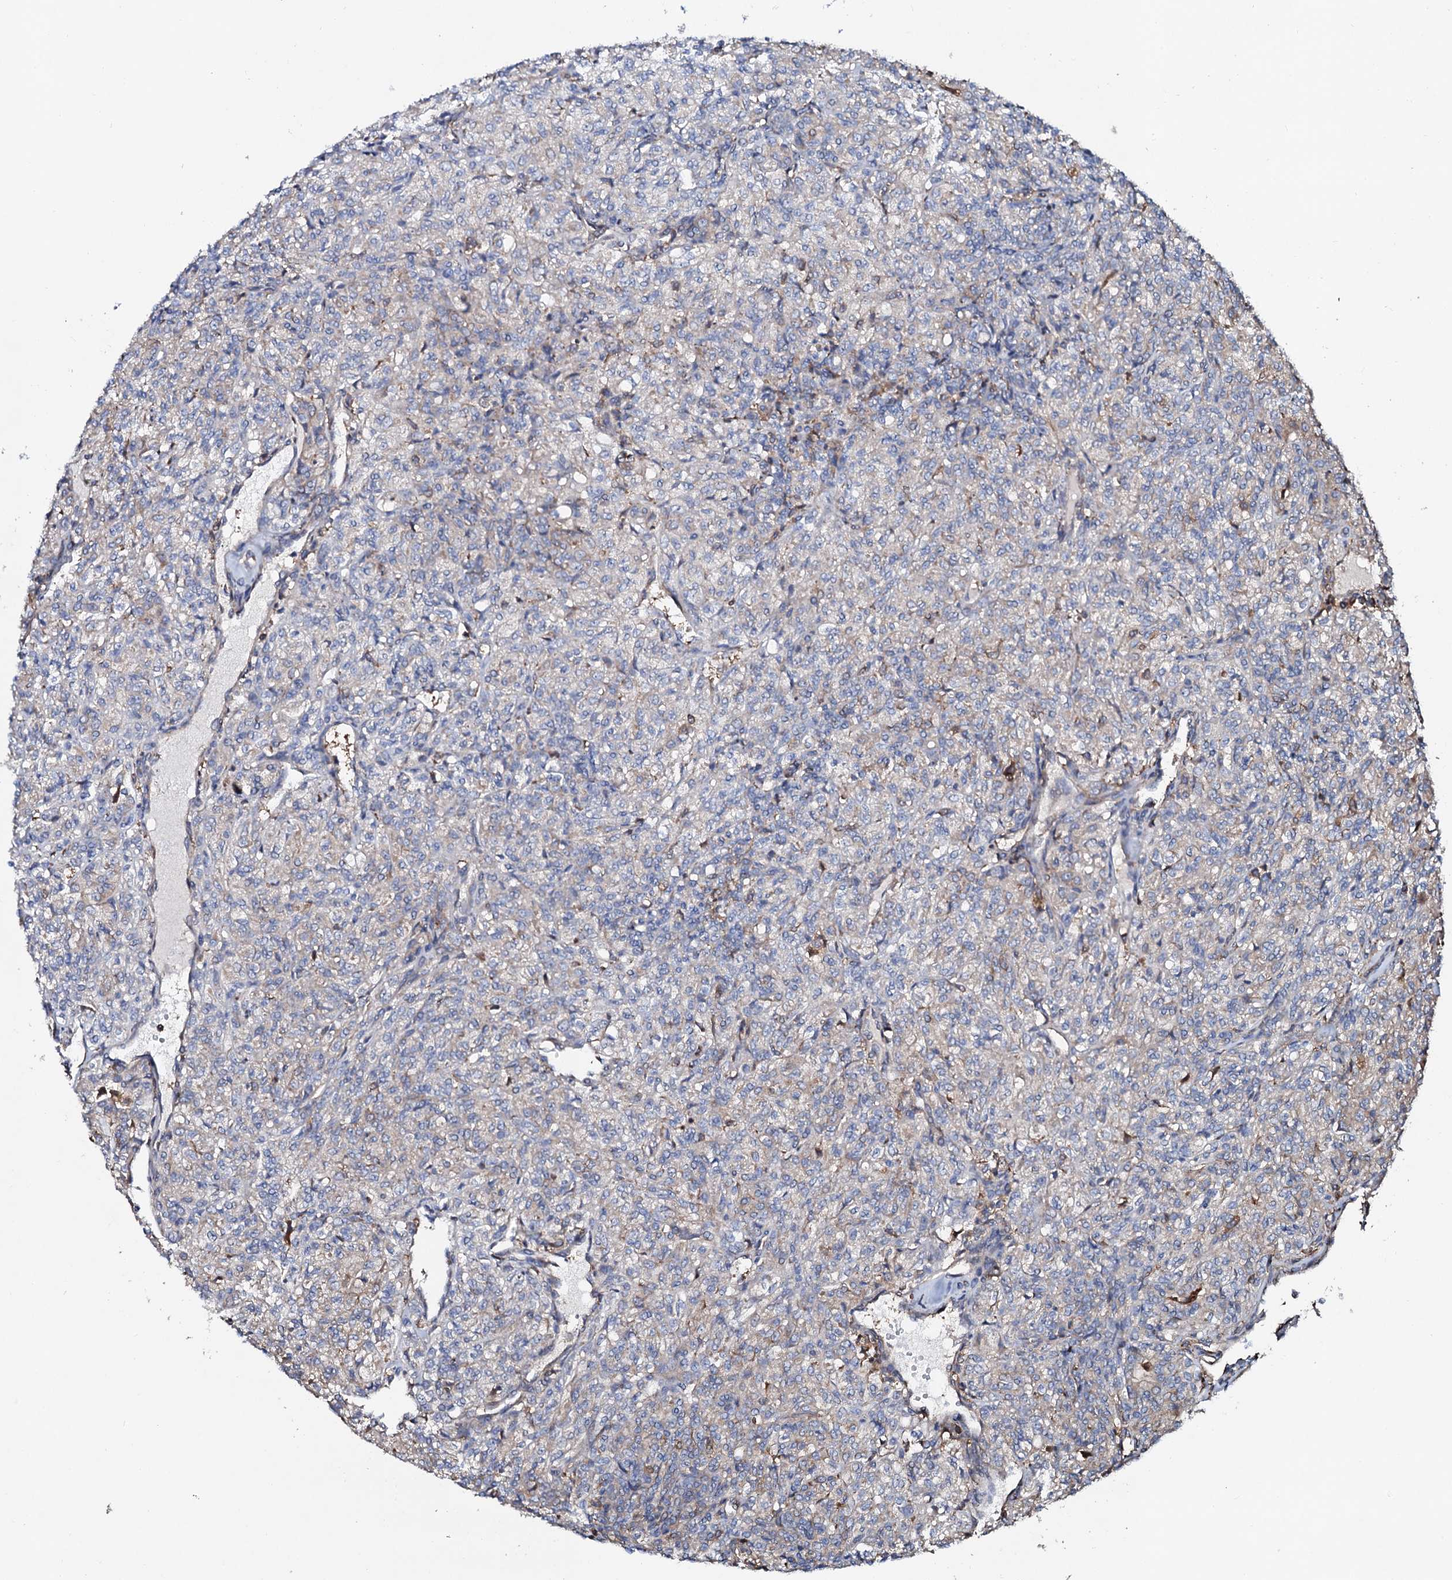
{"staining": {"intensity": "negative", "quantity": "none", "location": "none"}, "tissue": "renal cancer", "cell_type": "Tumor cells", "image_type": "cancer", "snomed": [{"axis": "morphology", "description": "Adenocarcinoma, NOS"}, {"axis": "topography", "description": "Kidney"}], "caption": "Adenocarcinoma (renal) was stained to show a protein in brown. There is no significant expression in tumor cells.", "gene": "COG6", "patient": {"sex": "male", "age": 77}}